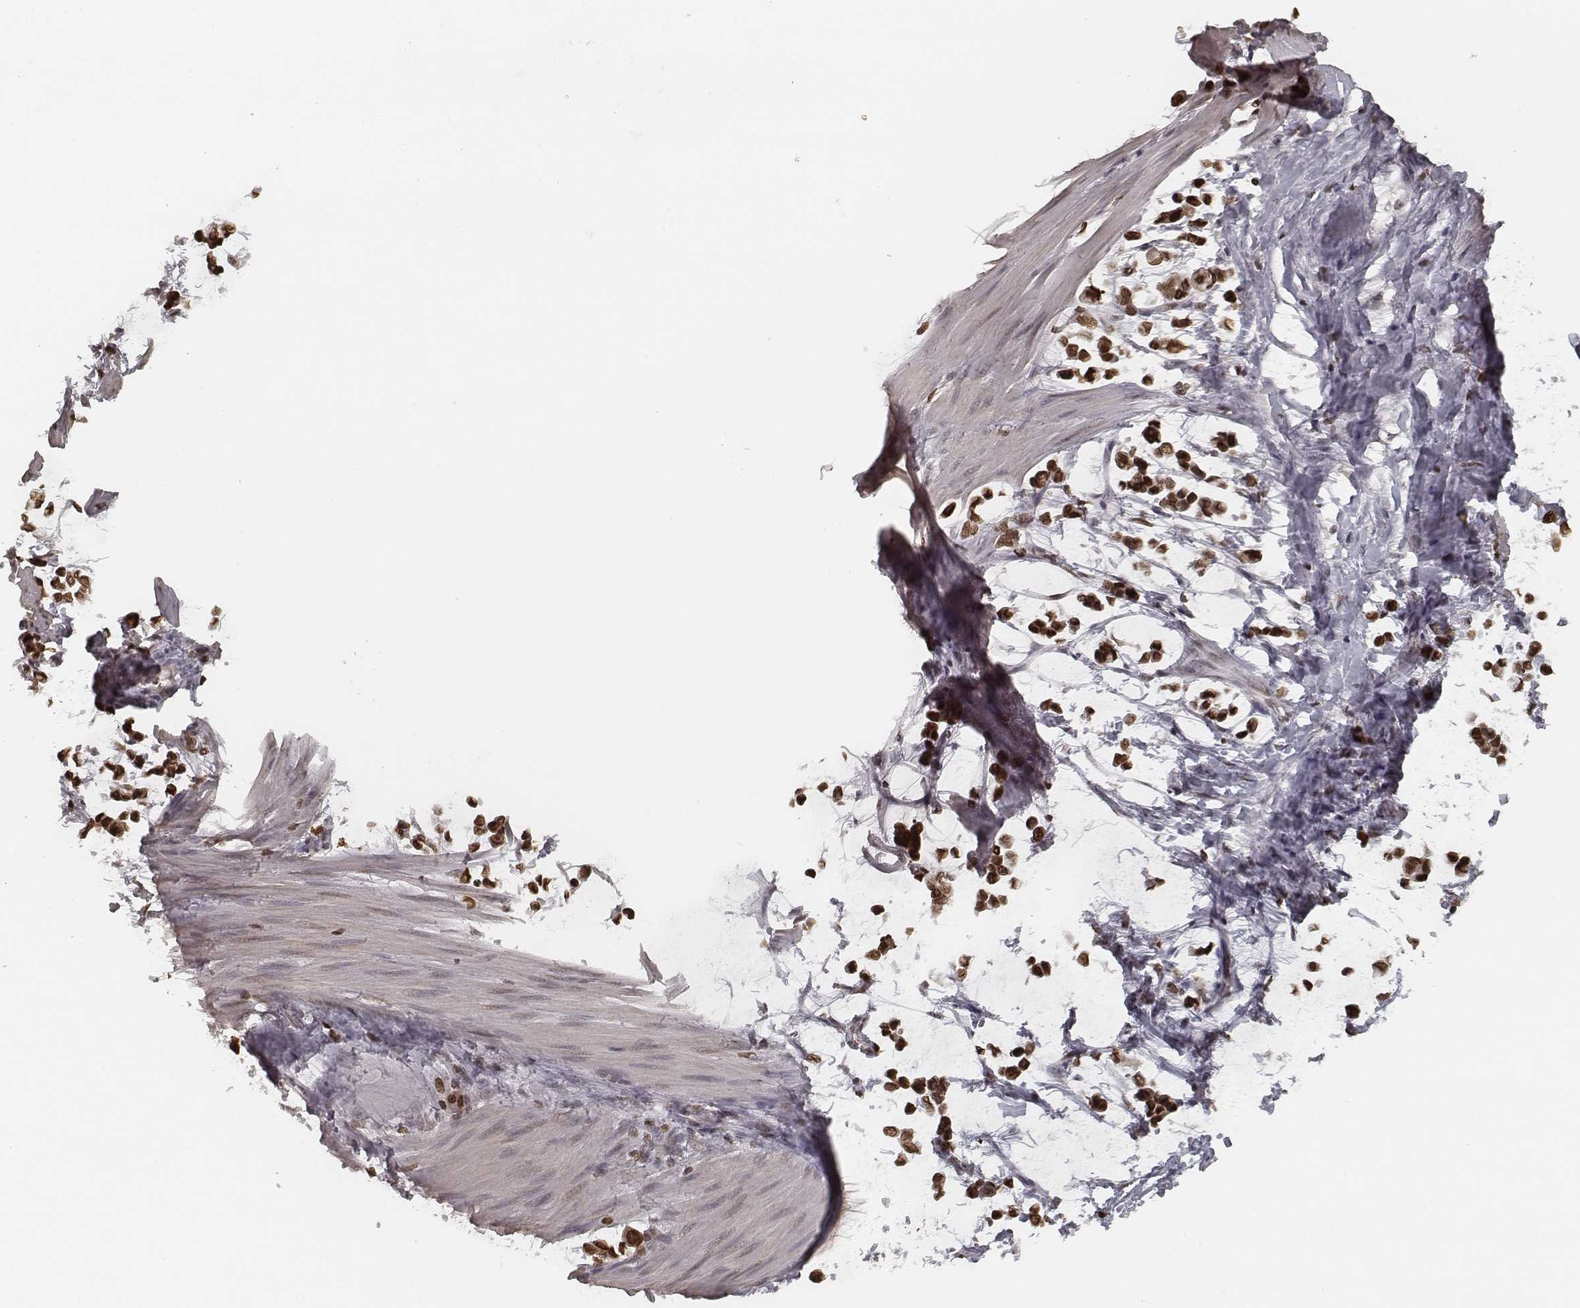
{"staining": {"intensity": "strong", "quantity": ">75%", "location": "nuclear"}, "tissue": "stomach cancer", "cell_type": "Tumor cells", "image_type": "cancer", "snomed": [{"axis": "morphology", "description": "Adenocarcinoma, NOS"}, {"axis": "topography", "description": "Stomach"}], "caption": "Immunohistochemical staining of stomach cancer shows high levels of strong nuclear positivity in approximately >75% of tumor cells. Nuclei are stained in blue.", "gene": "HMGA2", "patient": {"sex": "male", "age": 82}}